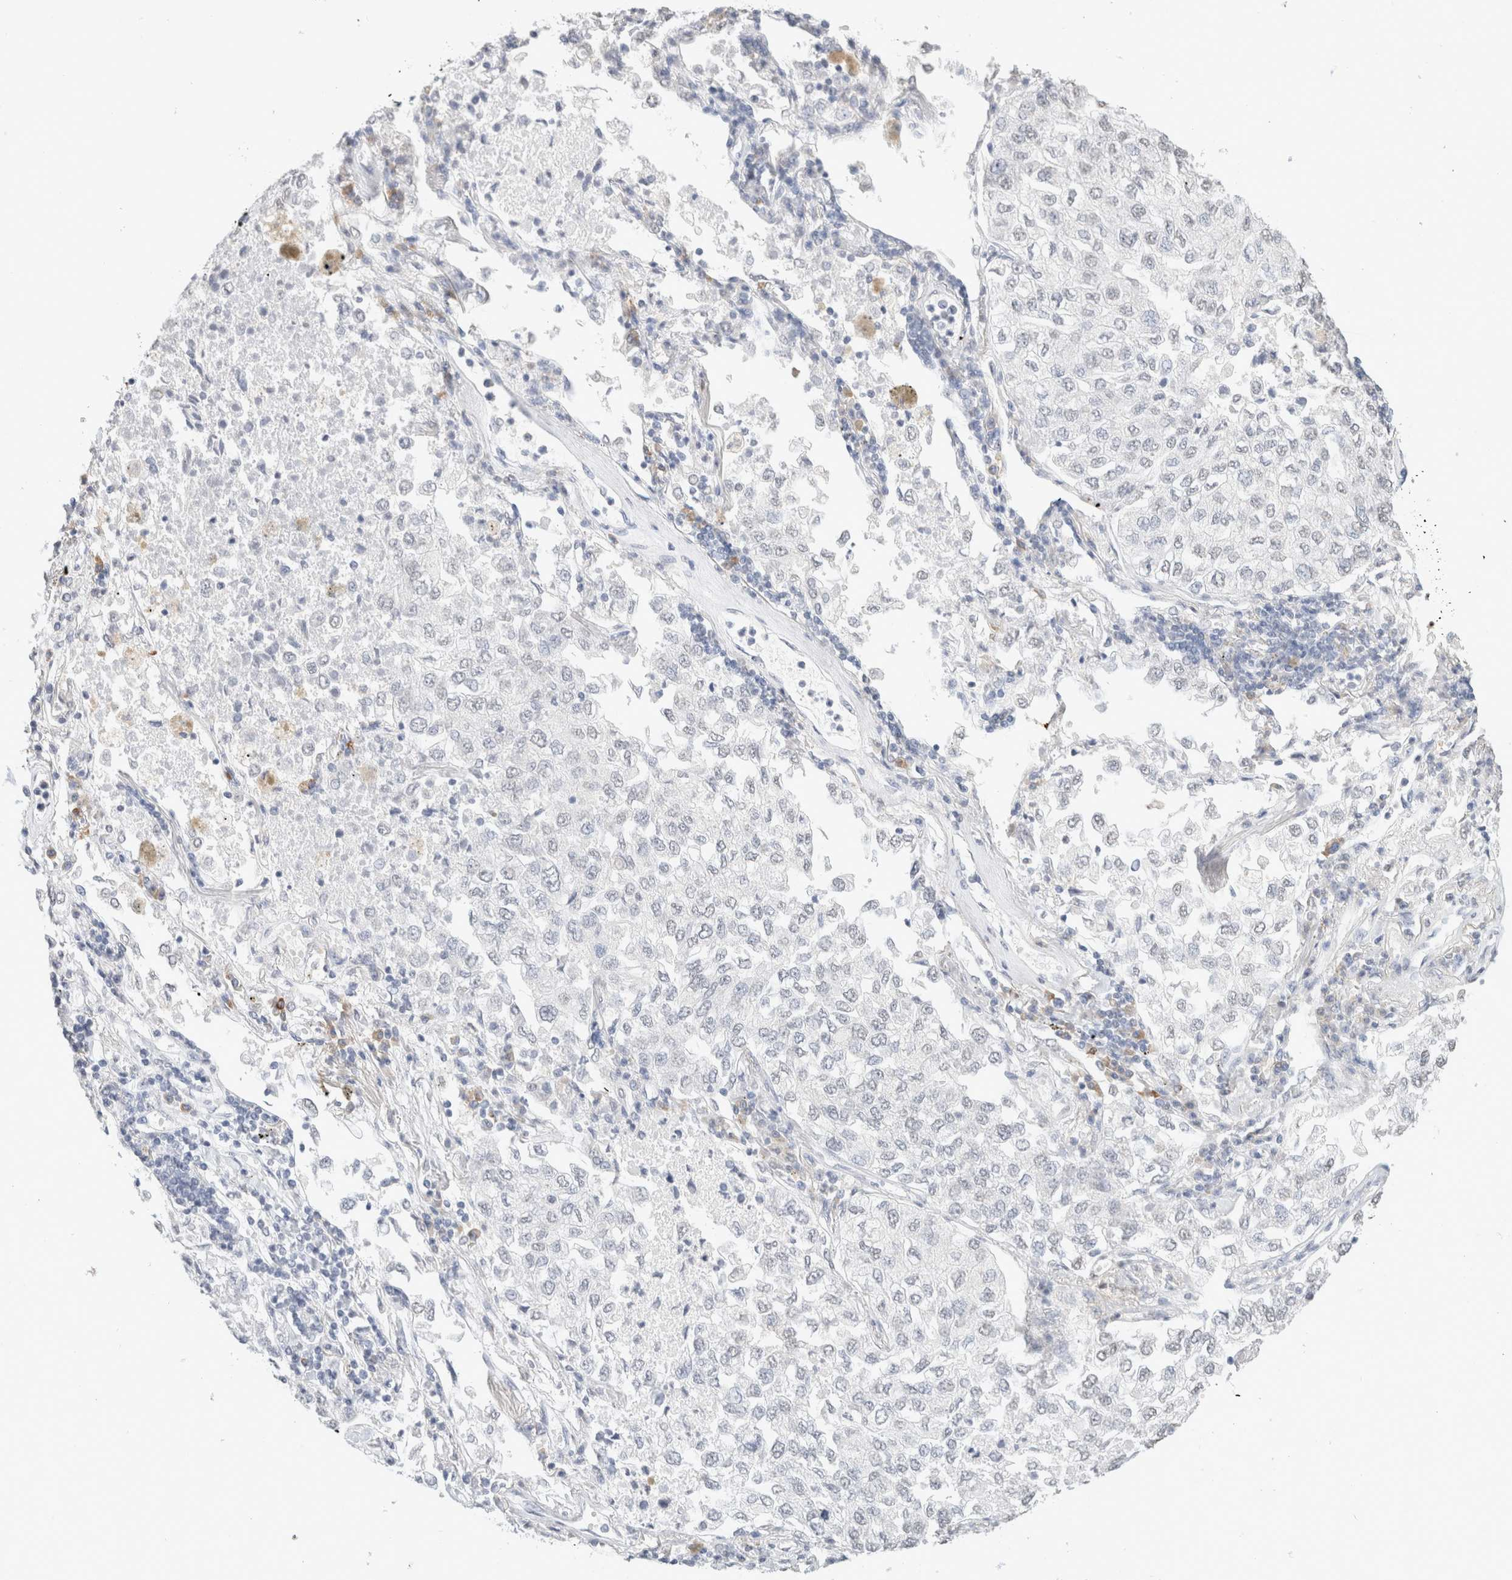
{"staining": {"intensity": "negative", "quantity": "none", "location": "none"}, "tissue": "lung cancer", "cell_type": "Tumor cells", "image_type": "cancer", "snomed": [{"axis": "morphology", "description": "Adenocarcinoma, NOS"}, {"axis": "topography", "description": "Lung"}], "caption": "DAB immunohistochemical staining of human lung adenocarcinoma exhibits no significant expression in tumor cells.", "gene": "CD80", "patient": {"sex": "male", "age": 63}}